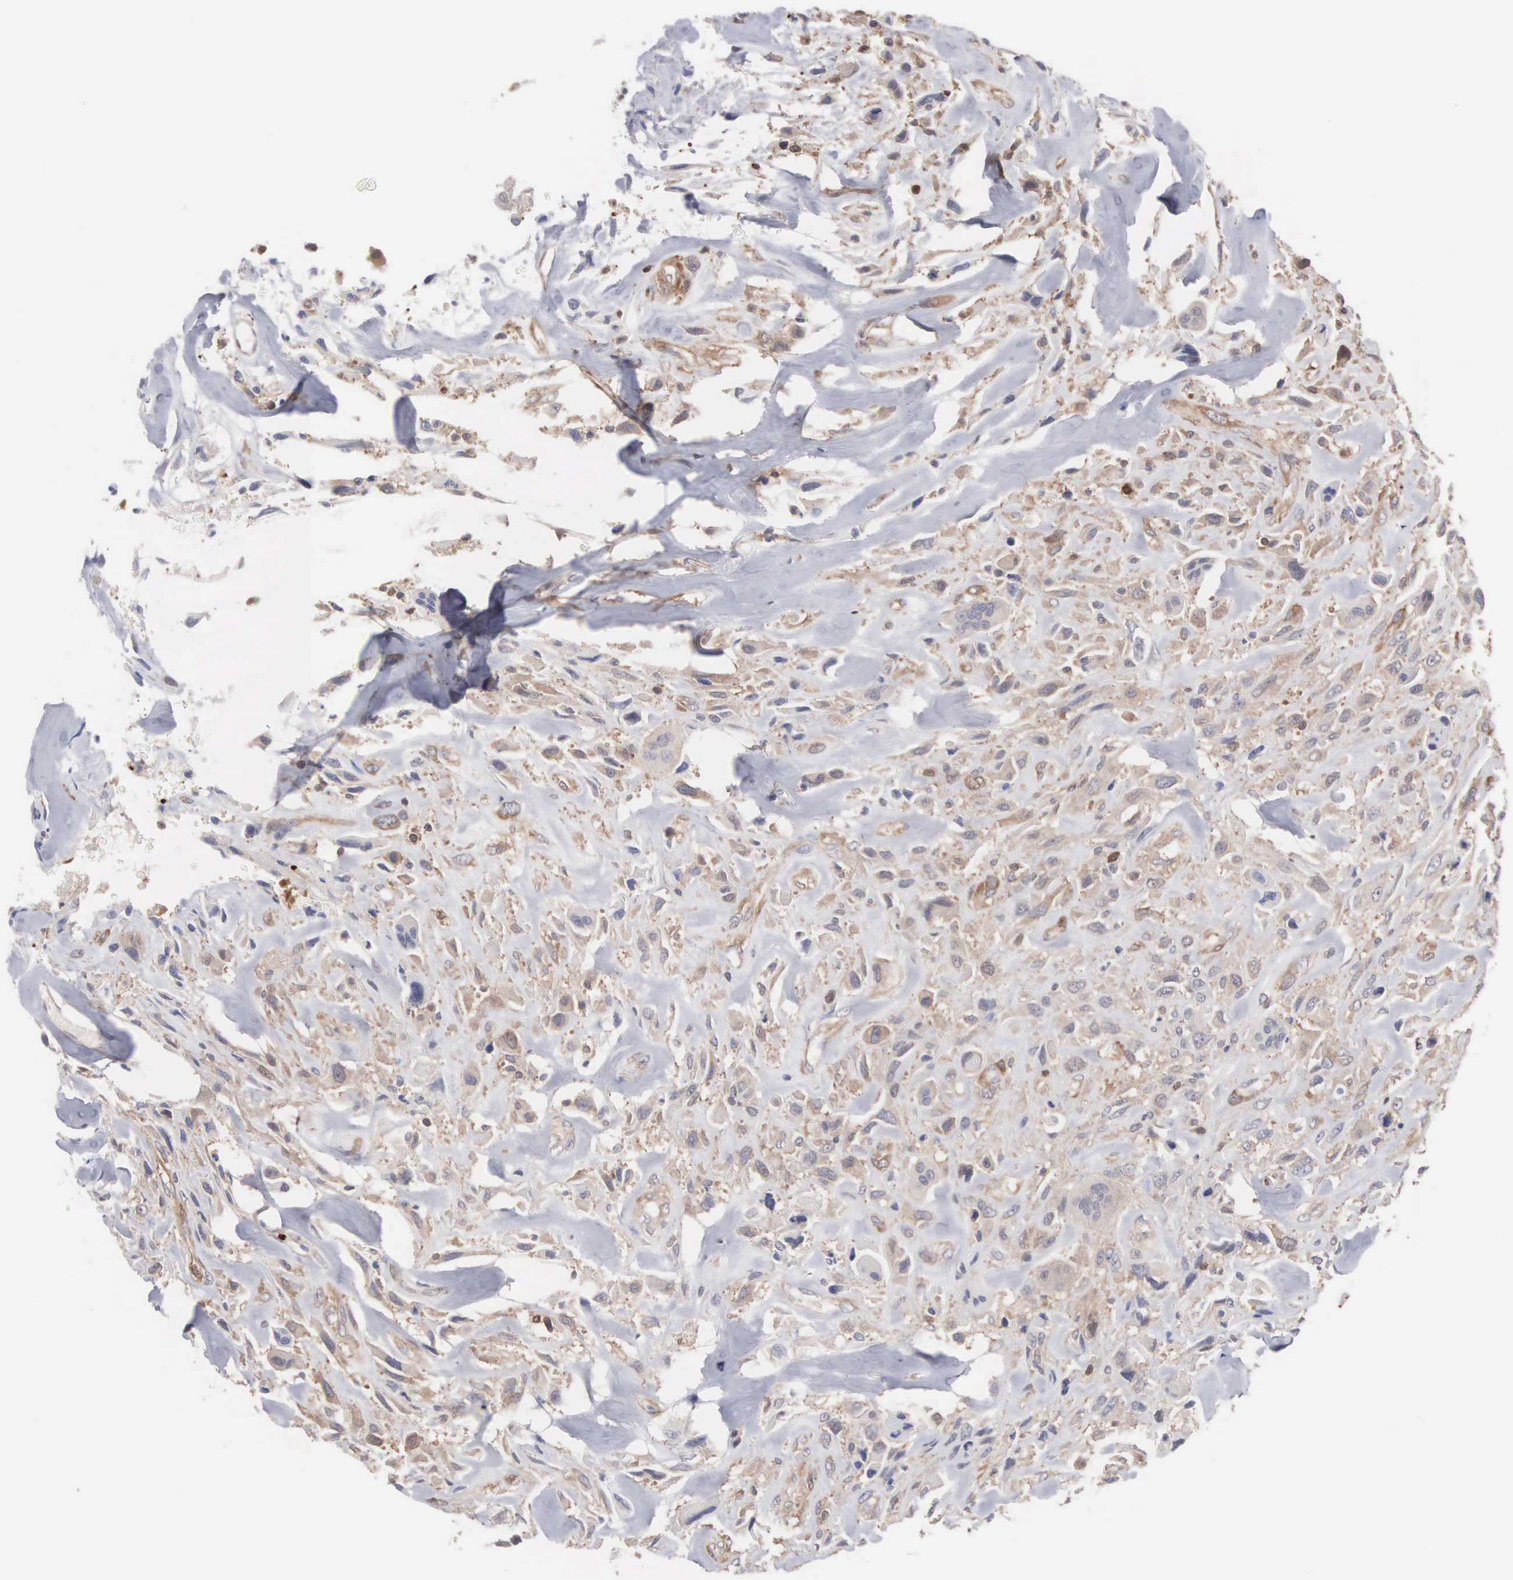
{"staining": {"intensity": "weak", "quantity": ">75%", "location": "cytoplasmic/membranous"}, "tissue": "breast cancer", "cell_type": "Tumor cells", "image_type": "cancer", "snomed": [{"axis": "morphology", "description": "Neoplasm, malignant, NOS"}, {"axis": "topography", "description": "Breast"}], "caption": "About >75% of tumor cells in human malignant neoplasm (breast) display weak cytoplasmic/membranous protein staining as visualized by brown immunohistochemical staining.", "gene": "MTHFD1", "patient": {"sex": "female", "age": 50}}